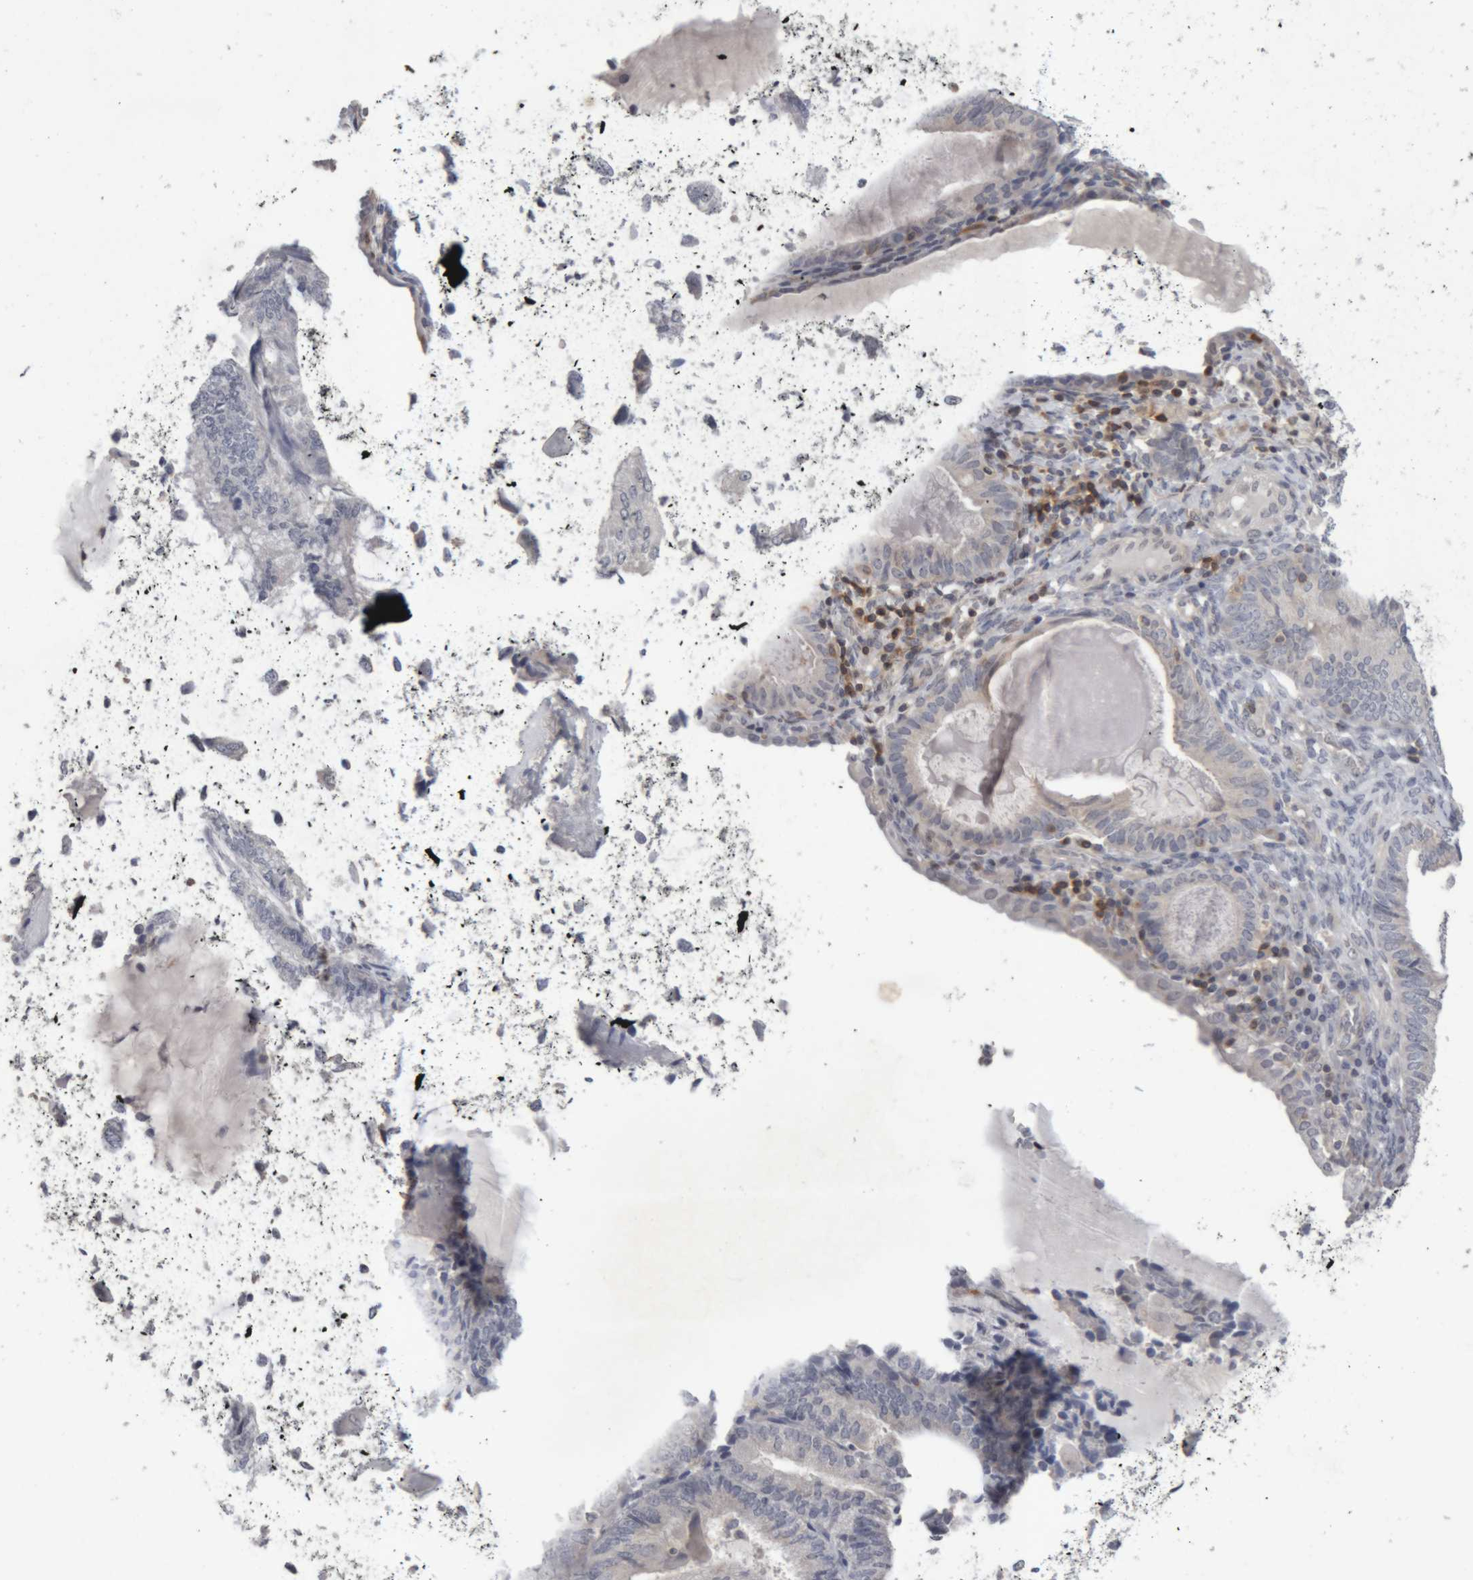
{"staining": {"intensity": "negative", "quantity": "none", "location": "none"}, "tissue": "endometrial cancer", "cell_type": "Tumor cells", "image_type": "cancer", "snomed": [{"axis": "morphology", "description": "Adenocarcinoma, NOS"}, {"axis": "topography", "description": "Endometrium"}], "caption": "Immunohistochemistry (IHC) histopathology image of neoplastic tissue: human endometrial cancer (adenocarcinoma) stained with DAB shows no significant protein positivity in tumor cells.", "gene": "NFATC2", "patient": {"sex": "female", "age": 81}}